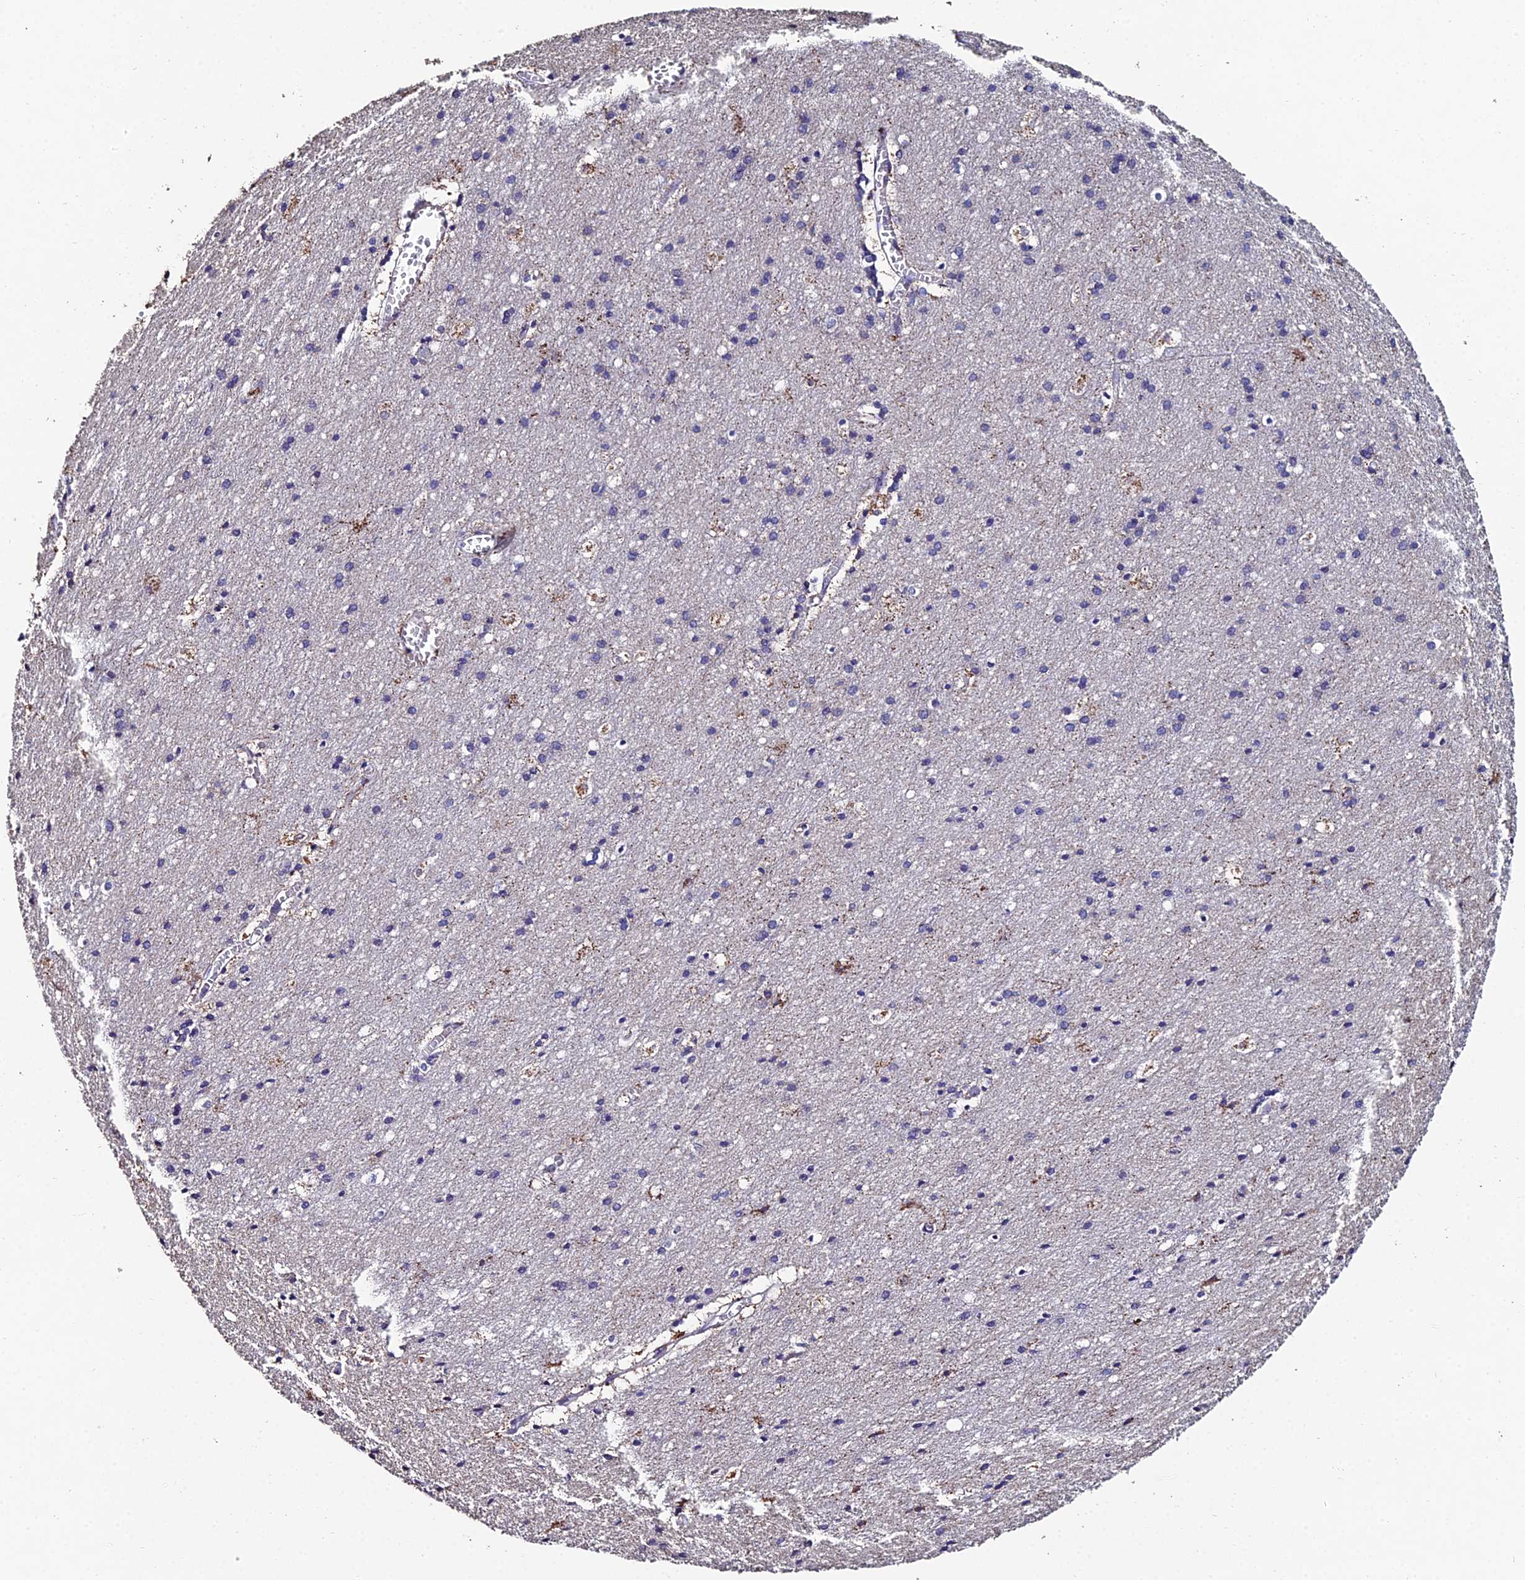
{"staining": {"intensity": "weak", "quantity": ">75%", "location": "cytoplasmic/membranous"}, "tissue": "cerebral cortex", "cell_type": "Endothelial cells", "image_type": "normal", "snomed": [{"axis": "morphology", "description": "Normal tissue, NOS"}, {"axis": "topography", "description": "Cerebral cortex"}], "caption": "Immunohistochemical staining of unremarkable cerebral cortex displays weak cytoplasmic/membranous protein expression in approximately >75% of endothelial cells.", "gene": "ESRRG", "patient": {"sex": "male", "age": 54}}